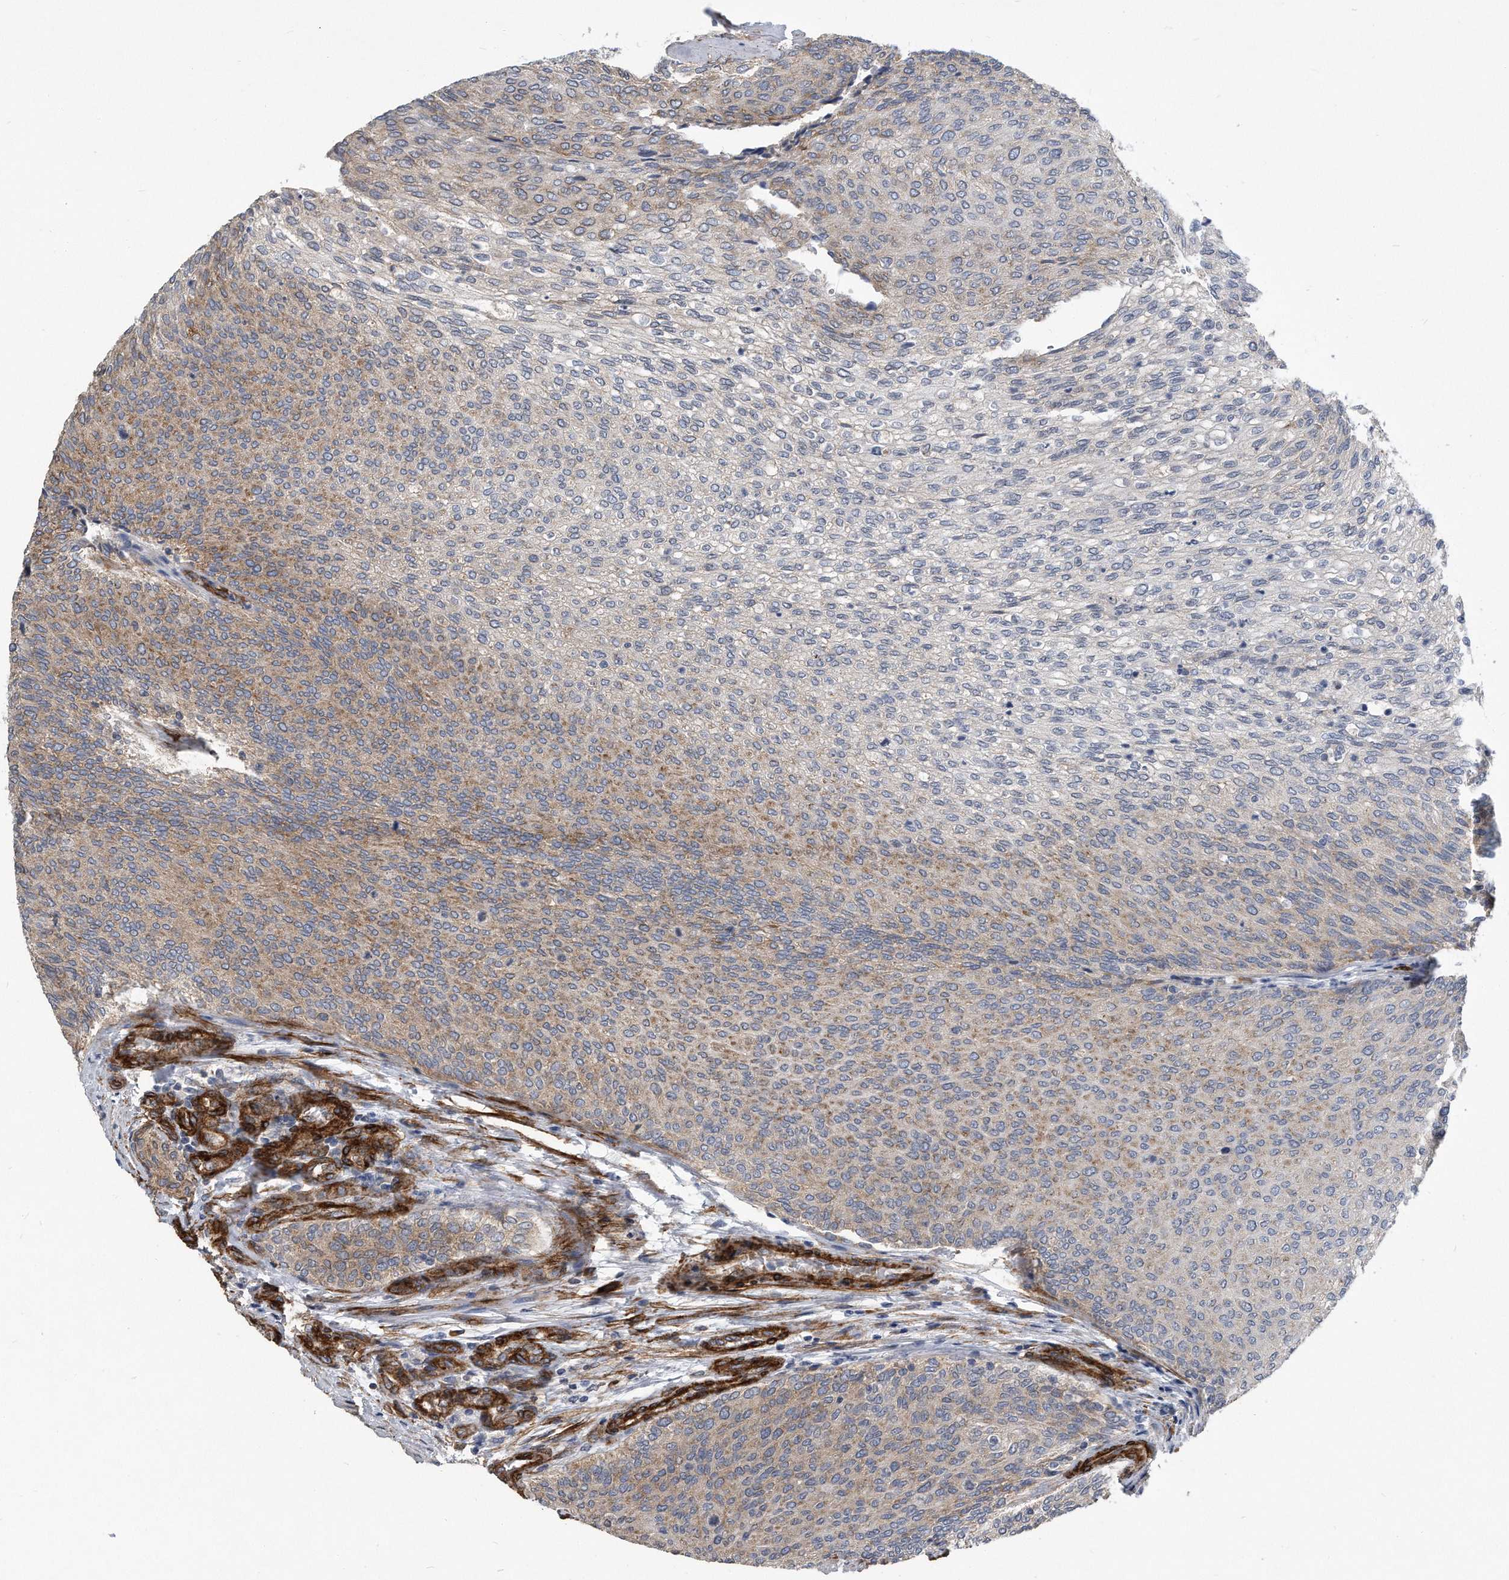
{"staining": {"intensity": "moderate", "quantity": ">75%", "location": "cytoplasmic/membranous"}, "tissue": "urothelial cancer", "cell_type": "Tumor cells", "image_type": "cancer", "snomed": [{"axis": "morphology", "description": "Urothelial carcinoma, Low grade"}, {"axis": "topography", "description": "Urinary bladder"}], "caption": "Protein staining by IHC exhibits moderate cytoplasmic/membranous staining in approximately >75% of tumor cells in low-grade urothelial carcinoma.", "gene": "EIF2B4", "patient": {"sex": "female", "age": 79}}